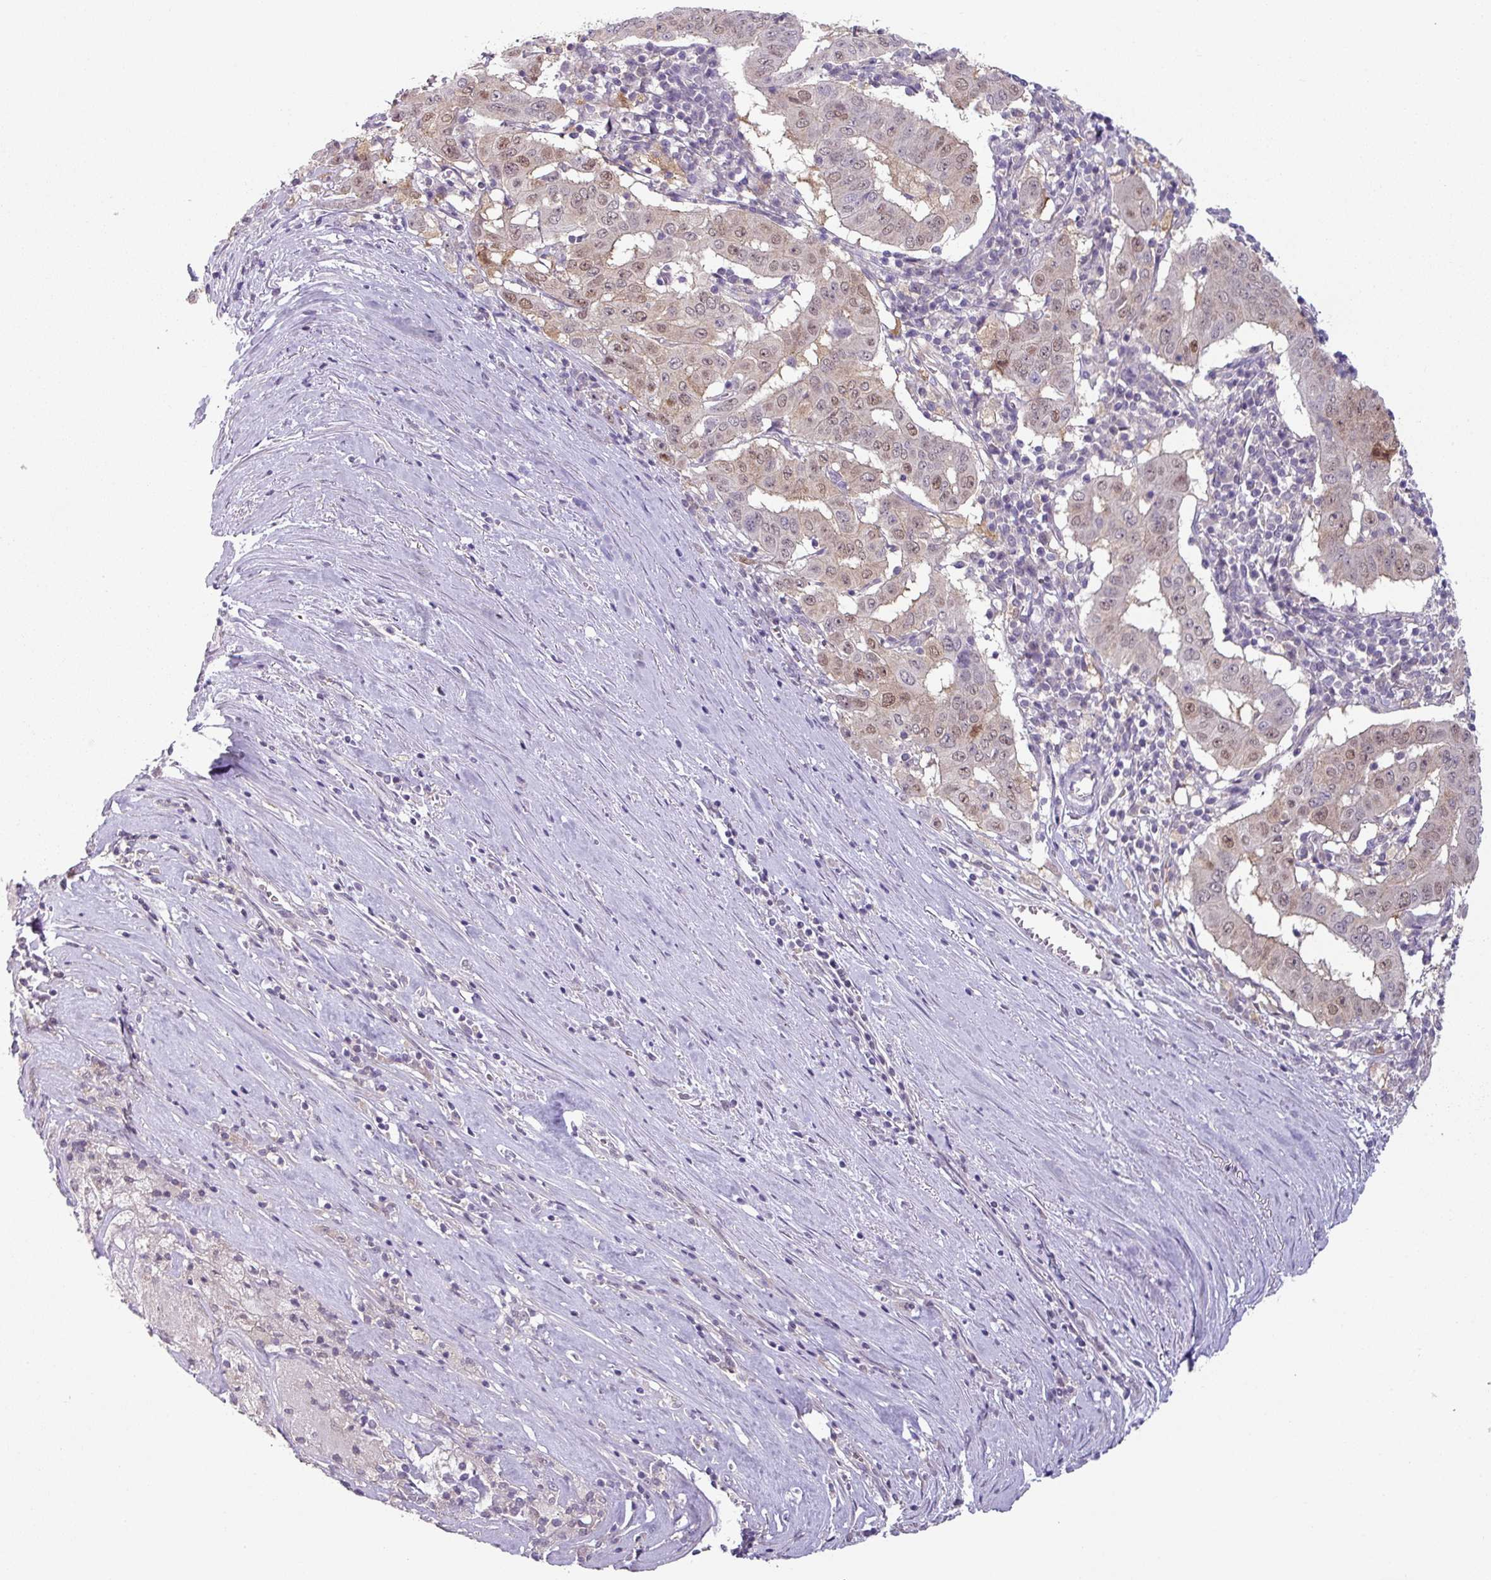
{"staining": {"intensity": "weak", "quantity": ">75%", "location": "nuclear"}, "tissue": "pancreatic cancer", "cell_type": "Tumor cells", "image_type": "cancer", "snomed": [{"axis": "morphology", "description": "Adenocarcinoma, NOS"}, {"axis": "topography", "description": "Pancreas"}], "caption": "This histopathology image demonstrates pancreatic cancer stained with immunohistochemistry to label a protein in brown. The nuclear of tumor cells show weak positivity for the protein. Nuclei are counter-stained blue.", "gene": "TTLL12", "patient": {"sex": "male", "age": 63}}